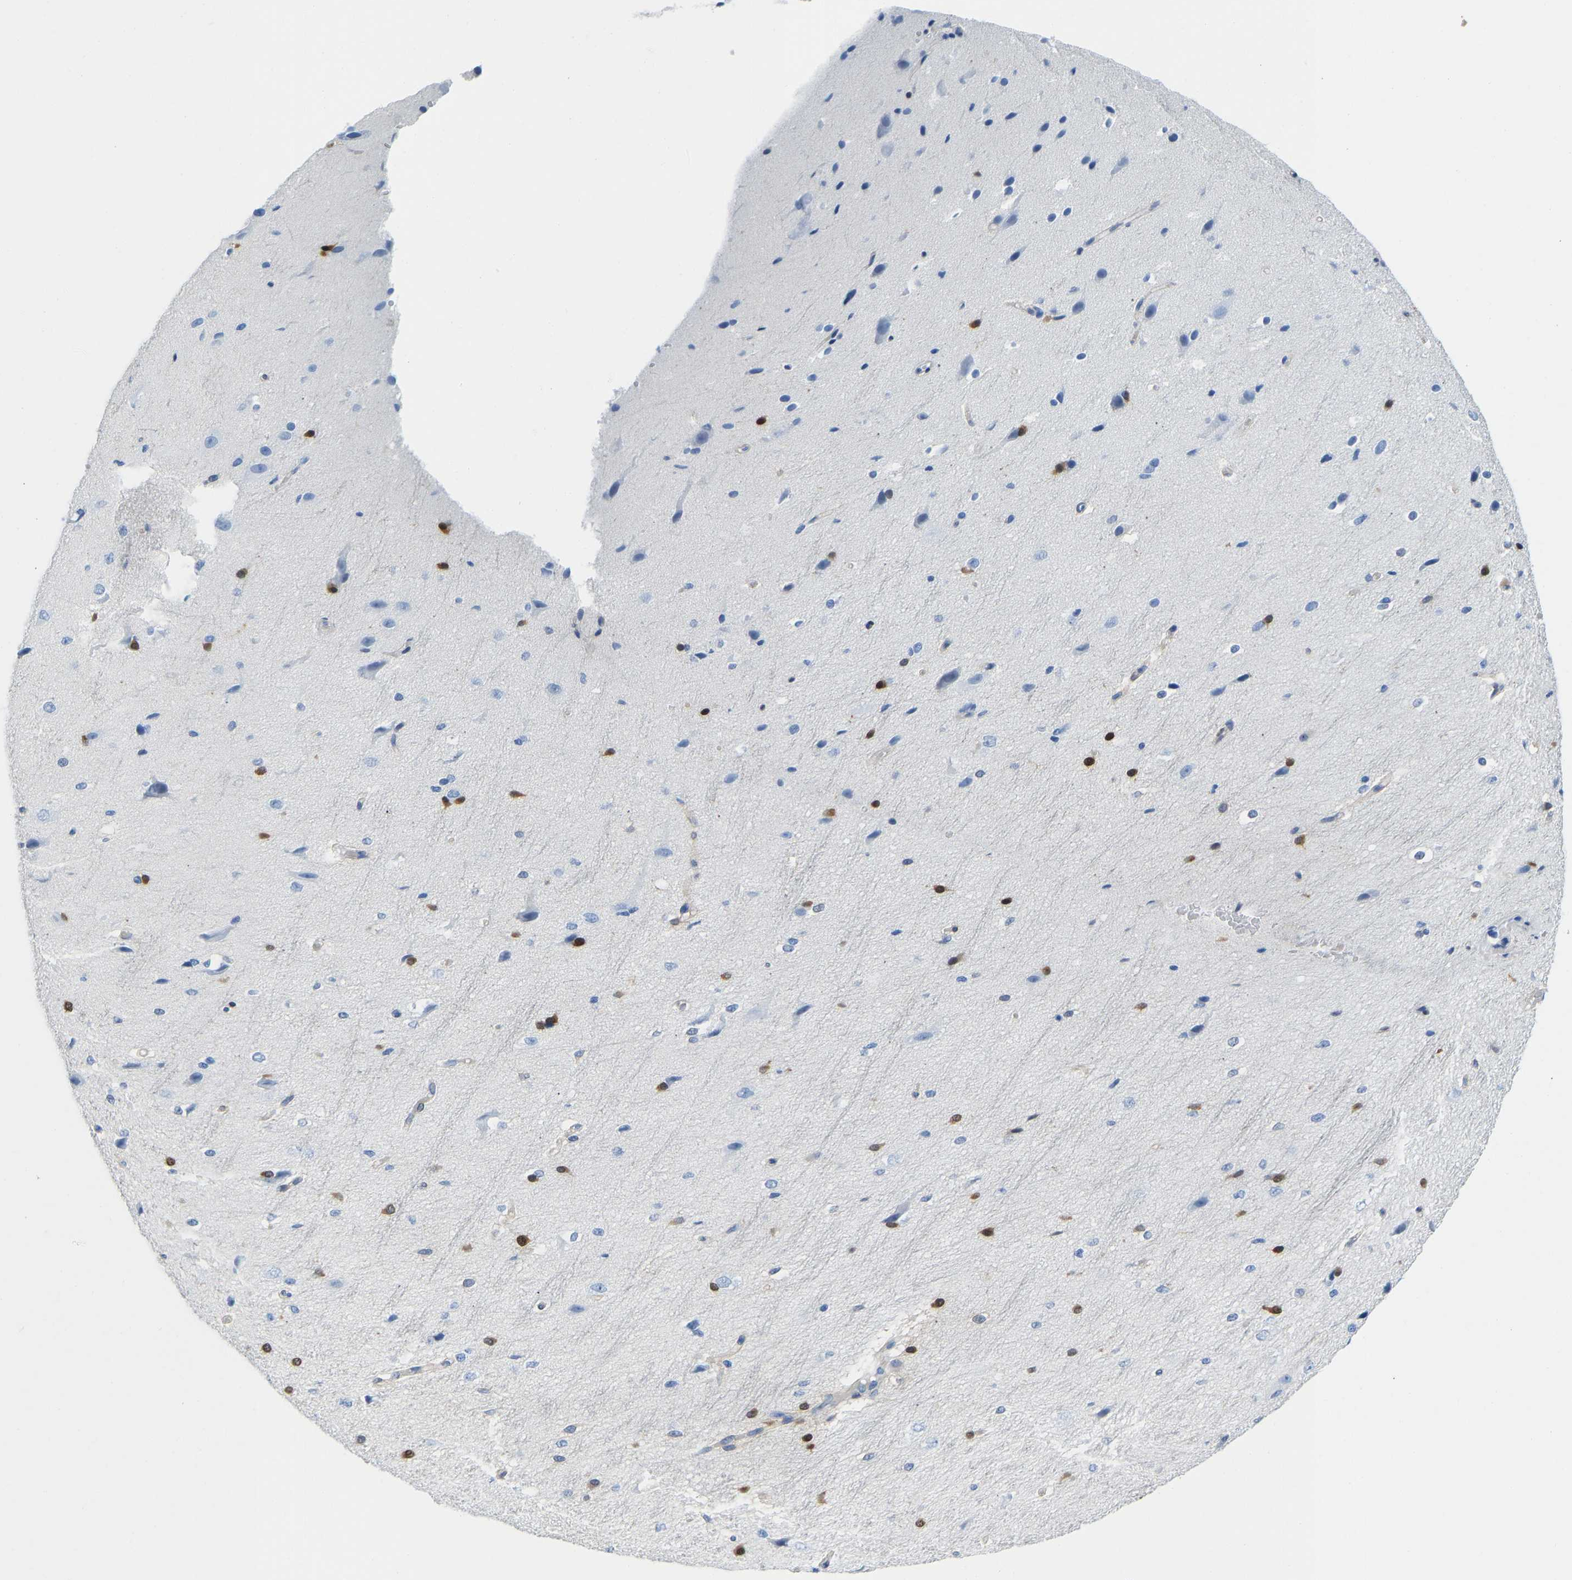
{"staining": {"intensity": "negative", "quantity": "none", "location": "none"}, "tissue": "cerebral cortex", "cell_type": "Endothelial cells", "image_type": "normal", "snomed": [{"axis": "morphology", "description": "Normal tissue, NOS"}, {"axis": "morphology", "description": "Developmental malformation"}, {"axis": "topography", "description": "Cerebral cortex"}], "caption": "An immunohistochemistry image of benign cerebral cortex is shown. There is no staining in endothelial cells of cerebral cortex.", "gene": "NKAIN3", "patient": {"sex": "female", "age": 30}}